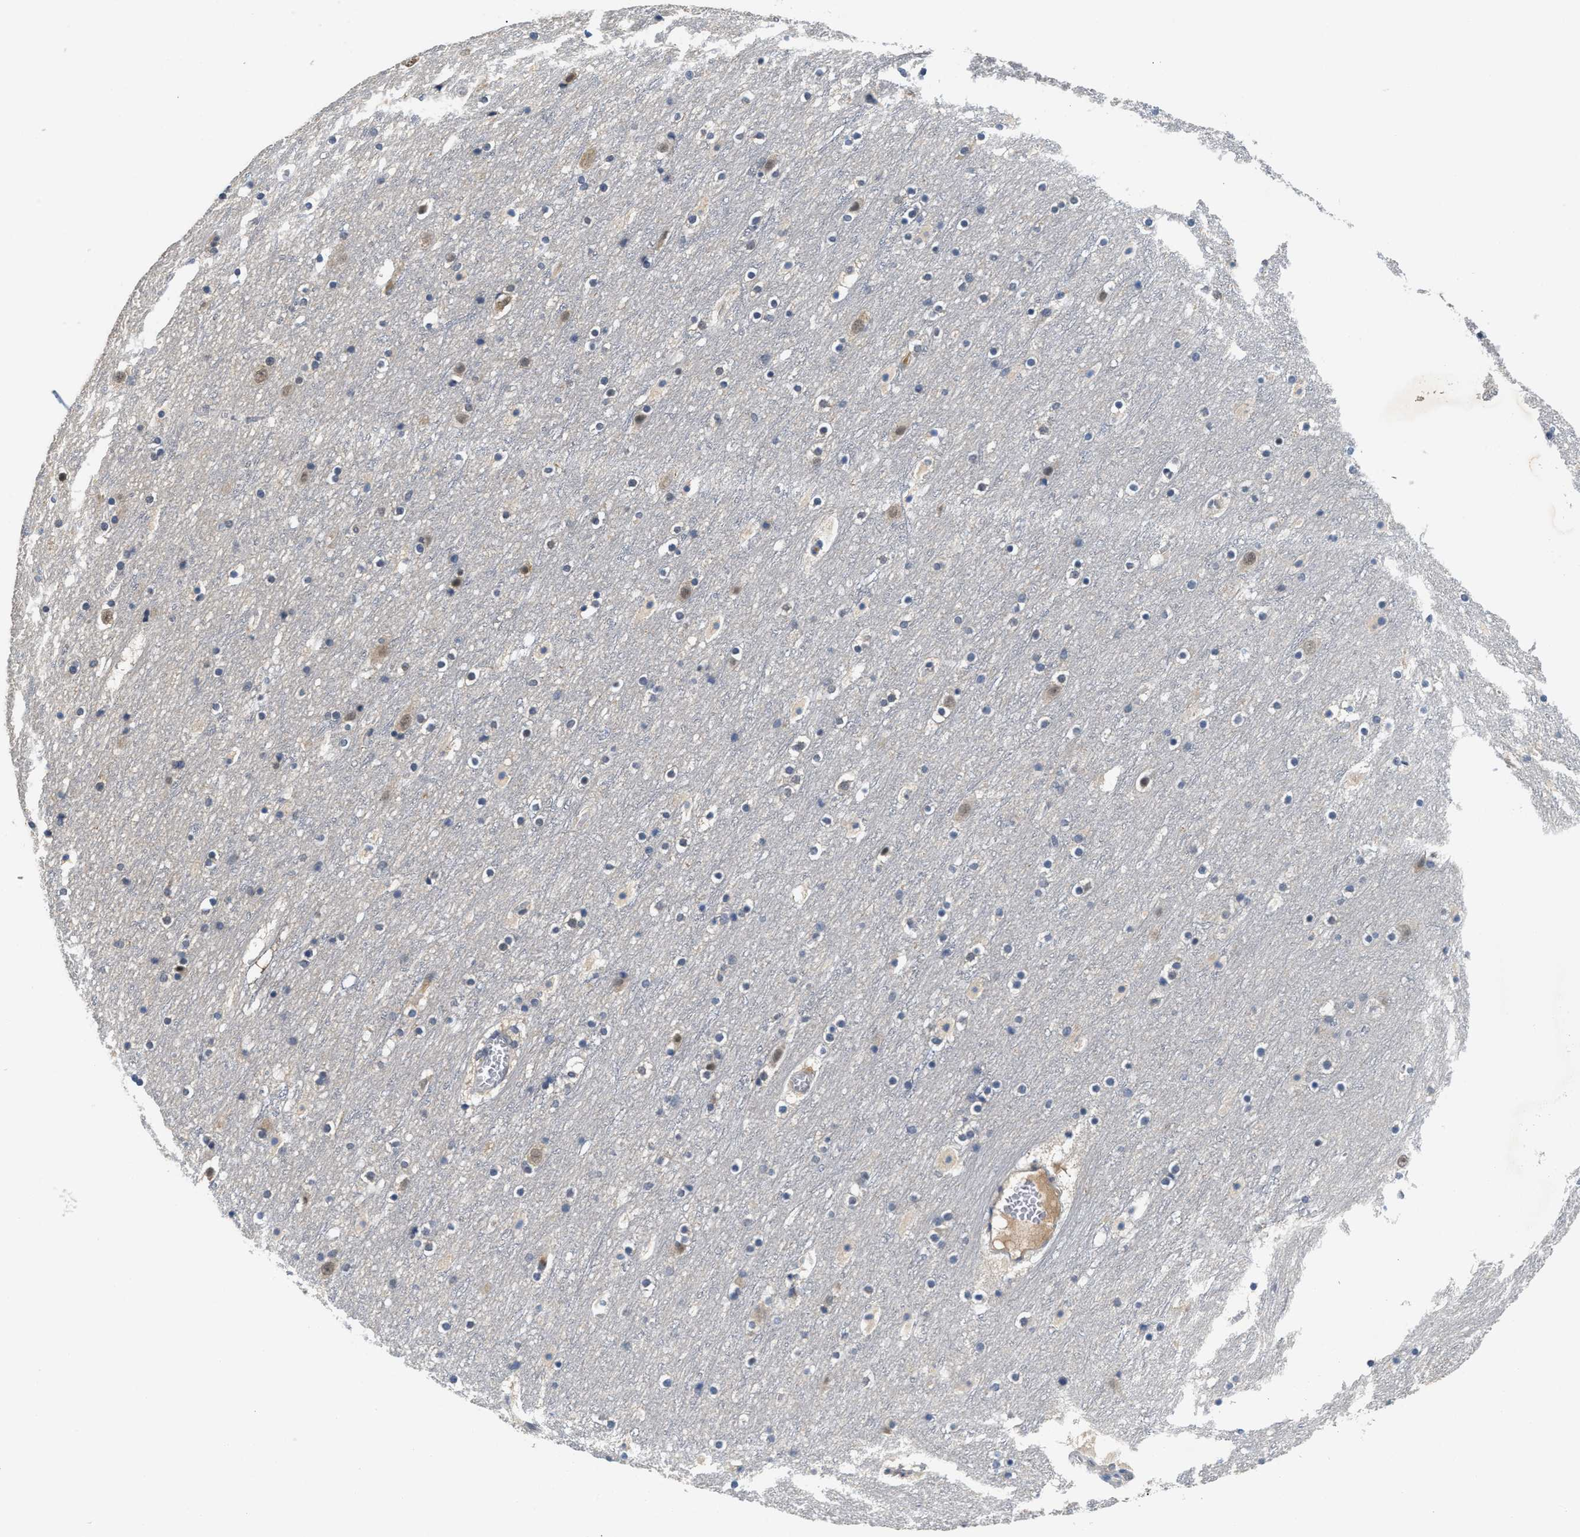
{"staining": {"intensity": "negative", "quantity": "none", "location": "none"}, "tissue": "cerebral cortex", "cell_type": "Endothelial cells", "image_type": "normal", "snomed": [{"axis": "morphology", "description": "Normal tissue, NOS"}, {"axis": "topography", "description": "Cerebral cortex"}], "caption": "This is an immunohistochemistry (IHC) photomicrograph of normal cerebral cortex. There is no positivity in endothelial cells.", "gene": "INHA", "patient": {"sex": "male", "age": 45}}